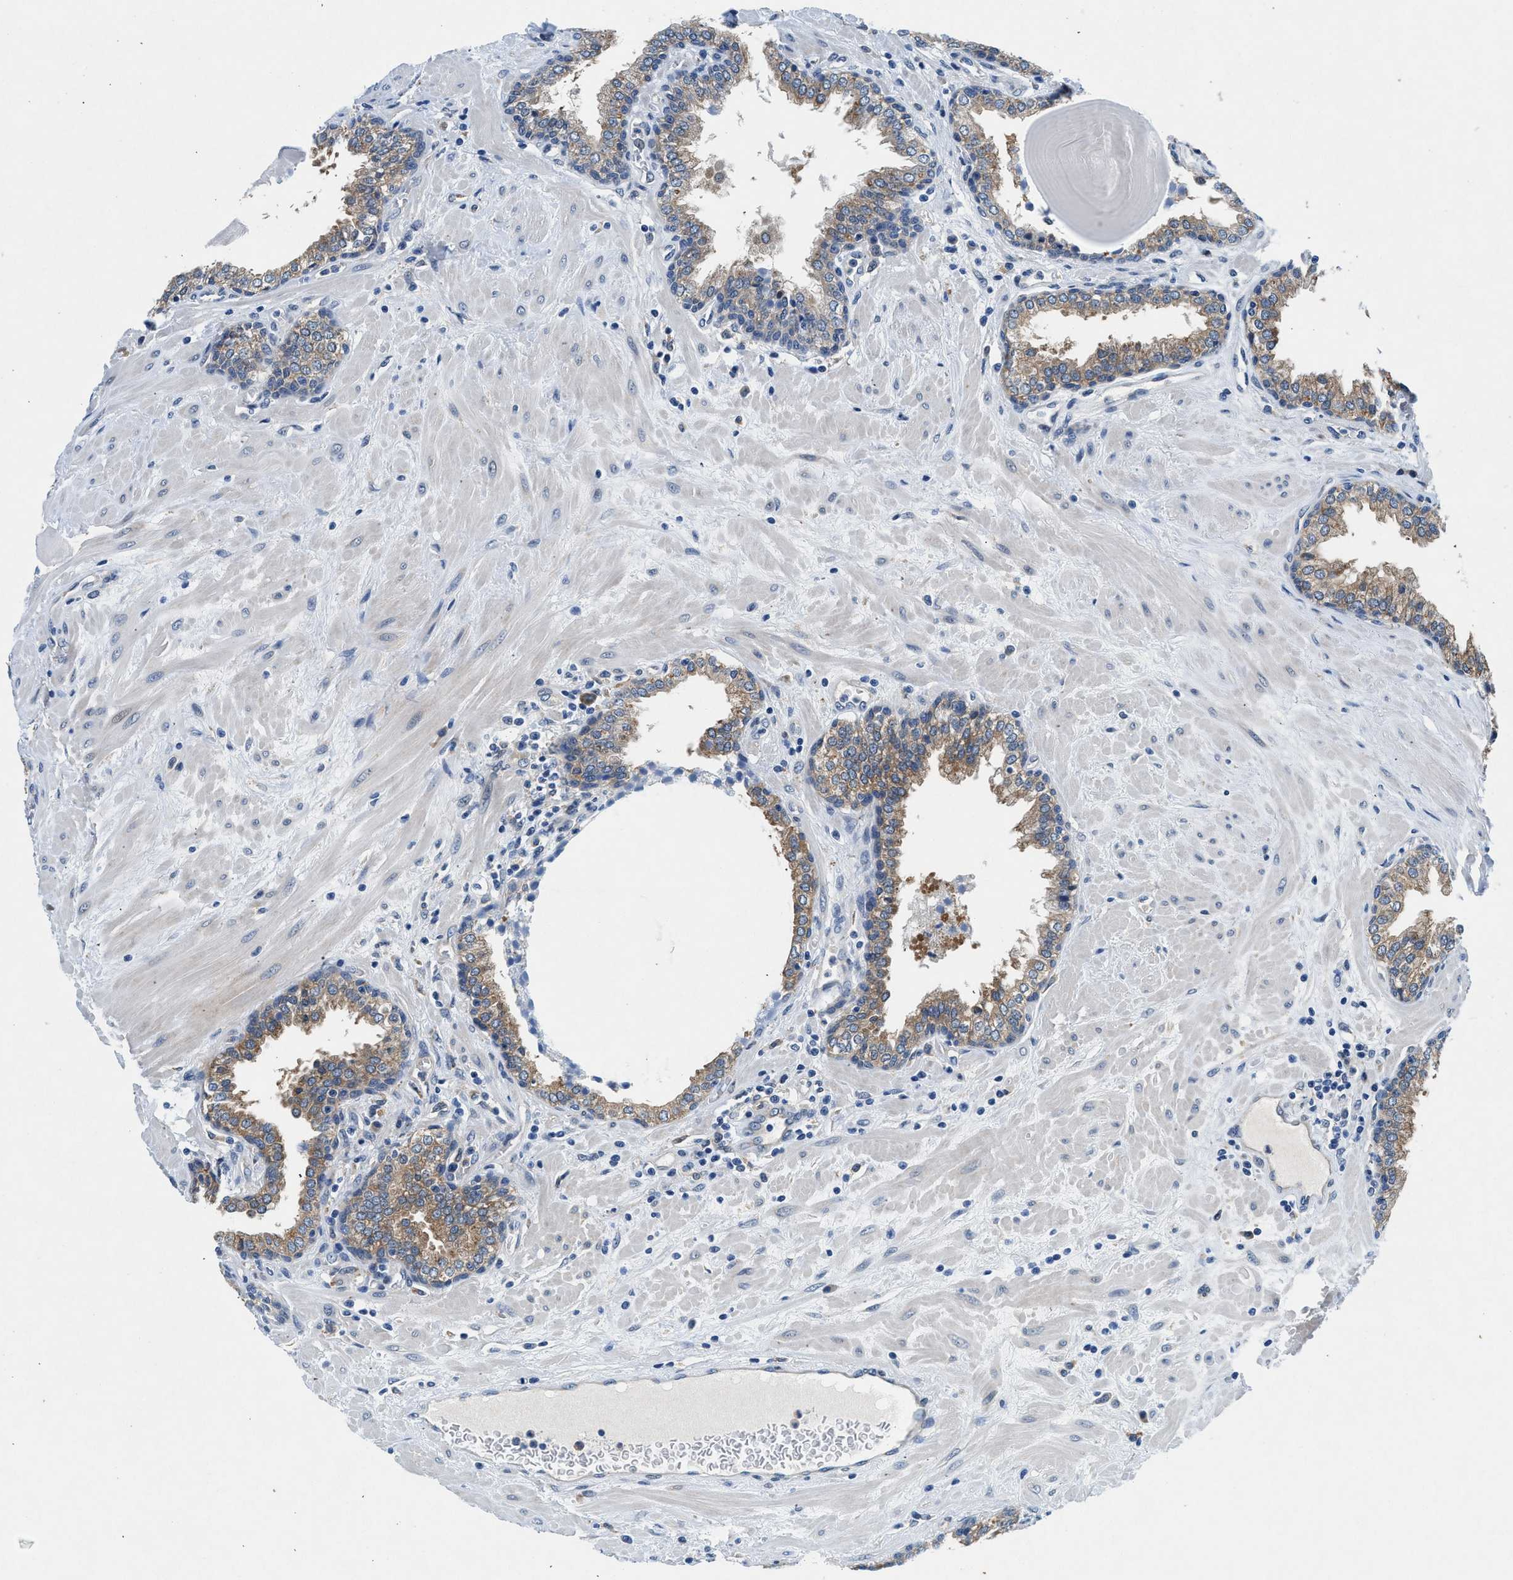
{"staining": {"intensity": "moderate", "quantity": ">75%", "location": "cytoplasmic/membranous"}, "tissue": "prostate", "cell_type": "Glandular cells", "image_type": "normal", "snomed": [{"axis": "morphology", "description": "Normal tissue, NOS"}, {"axis": "topography", "description": "Prostate"}], "caption": "Unremarkable prostate was stained to show a protein in brown. There is medium levels of moderate cytoplasmic/membranous positivity in about >75% of glandular cells. (IHC, brightfield microscopy, high magnification).", "gene": "COPS2", "patient": {"sex": "male", "age": 51}}